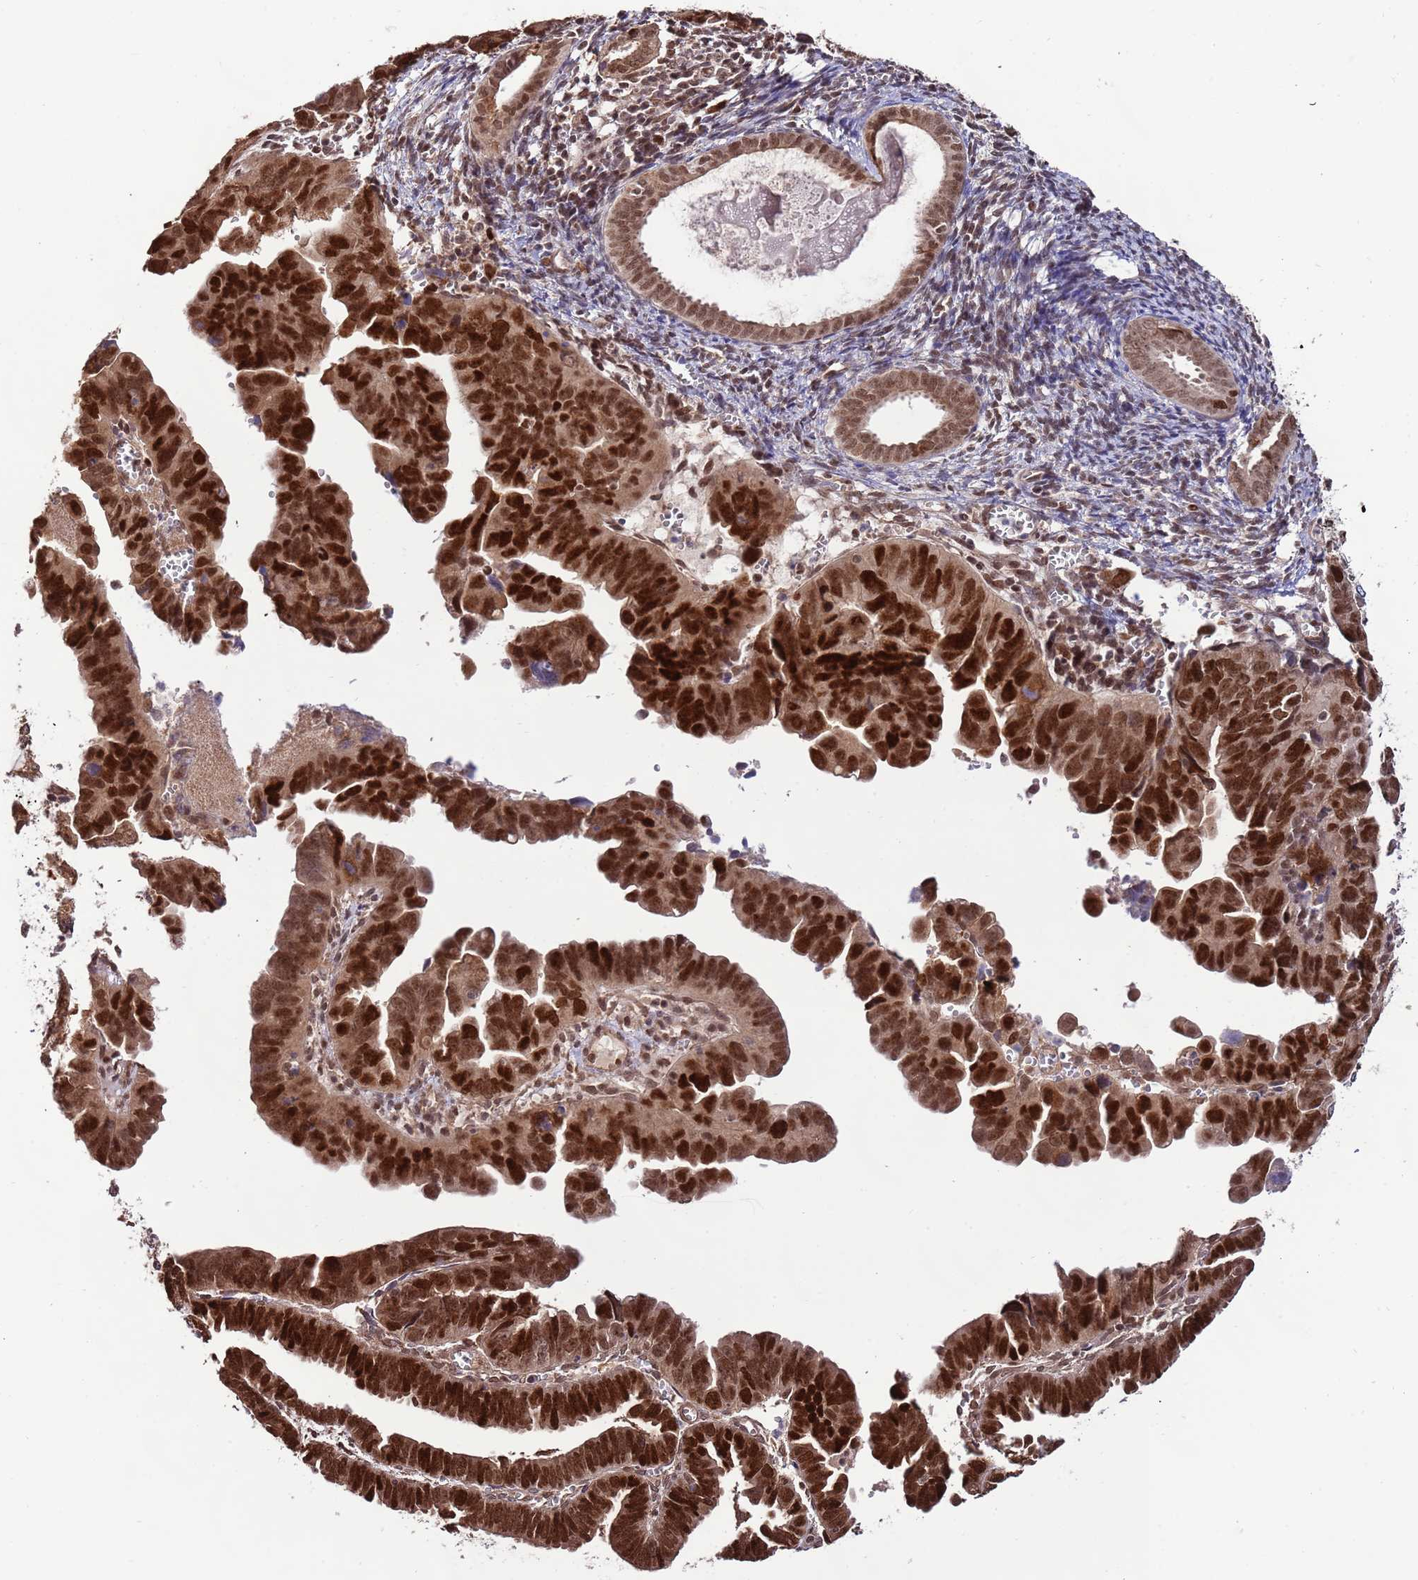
{"staining": {"intensity": "strong", "quantity": ">75%", "location": "nuclear"}, "tissue": "endometrial cancer", "cell_type": "Tumor cells", "image_type": "cancer", "snomed": [{"axis": "morphology", "description": "Adenocarcinoma, NOS"}, {"axis": "topography", "description": "Endometrium"}], "caption": "Immunohistochemistry (IHC) of adenocarcinoma (endometrial) displays high levels of strong nuclear positivity in approximately >75% of tumor cells. Immunohistochemistry (IHC) stains the protein of interest in brown and the nuclei are stained blue.", "gene": "RIF1", "patient": {"sex": "female", "age": 75}}